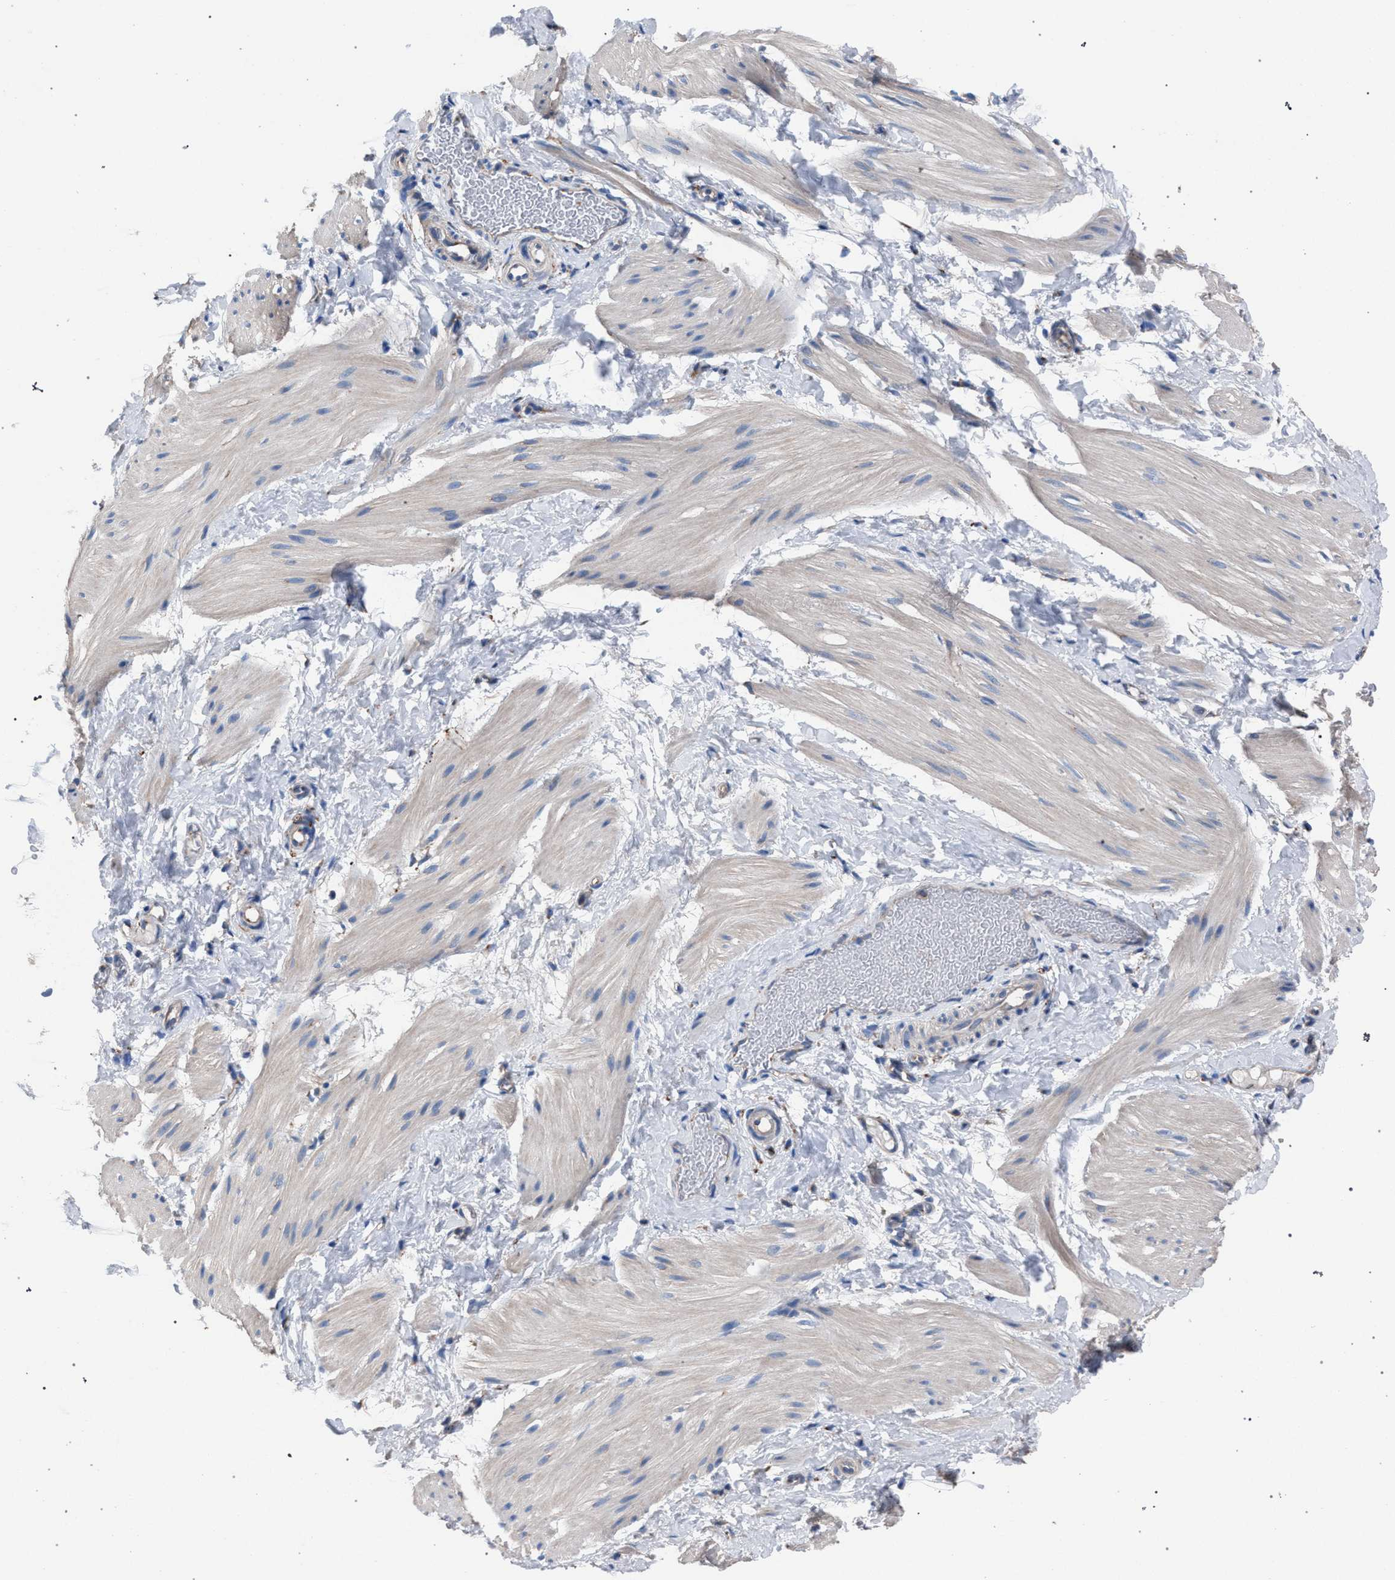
{"staining": {"intensity": "negative", "quantity": "none", "location": "none"}, "tissue": "smooth muscle", "cell_type": "Smooth muscle cells", "image_type": "normal", "snomed": [{"axis": "morphology", "description": "Normal tissue, NOS"}, {"axis": "topography", "description": "Smooth muscle"}], "caption": "DAB (3,3'-diaminobenzidine) immunohistochemical staining of unremarkable smooth muscle shows no significant expression in smooth muscle cells.", "gene": "ATP6V0A1", "patient": {"sex": "male", "age": 16}}